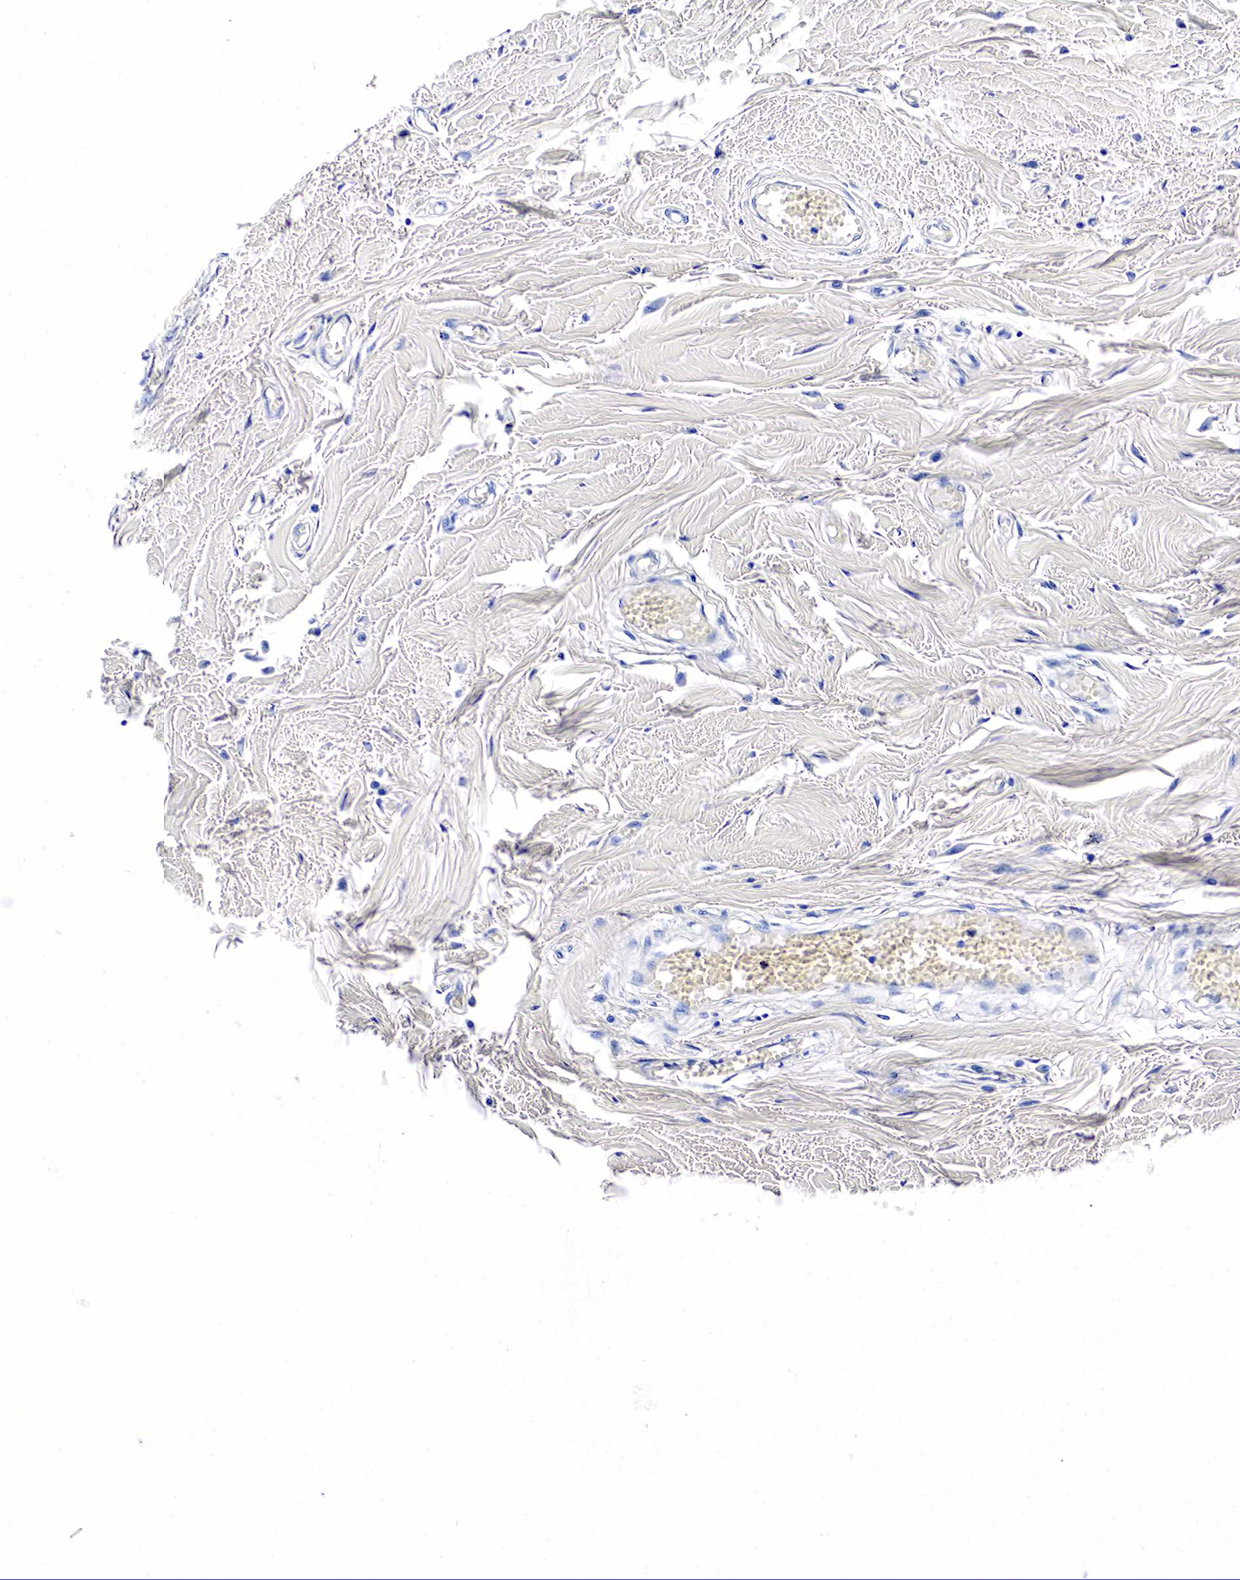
{"staining": {"intensity": "negative", "quantity": "none", "location": "none"}, "tissue": "adipose tissue", "cell_type": "Adipocytes", "image_type": "normal", "snomed": [{"axis": "morphology", "description": "Normal tissue, NOS"}, {"axis": "morphology", "description": "Sarcoma, NOS"}, {"axis": "topography", "description": "Skin"}, {"axis": "topography", "description": "Soft tissue"}], "caption": "Image shows no significant protein positivity in adipocytes of unremarkable adipose tissue. The staining is performed using DAB (3,3'-diaminobenzidine) brown chromogen with nuclei counter-stained in using hematoxylin.", "gene": "KLK3", "patient": {"sex": "female", "age": 51}}